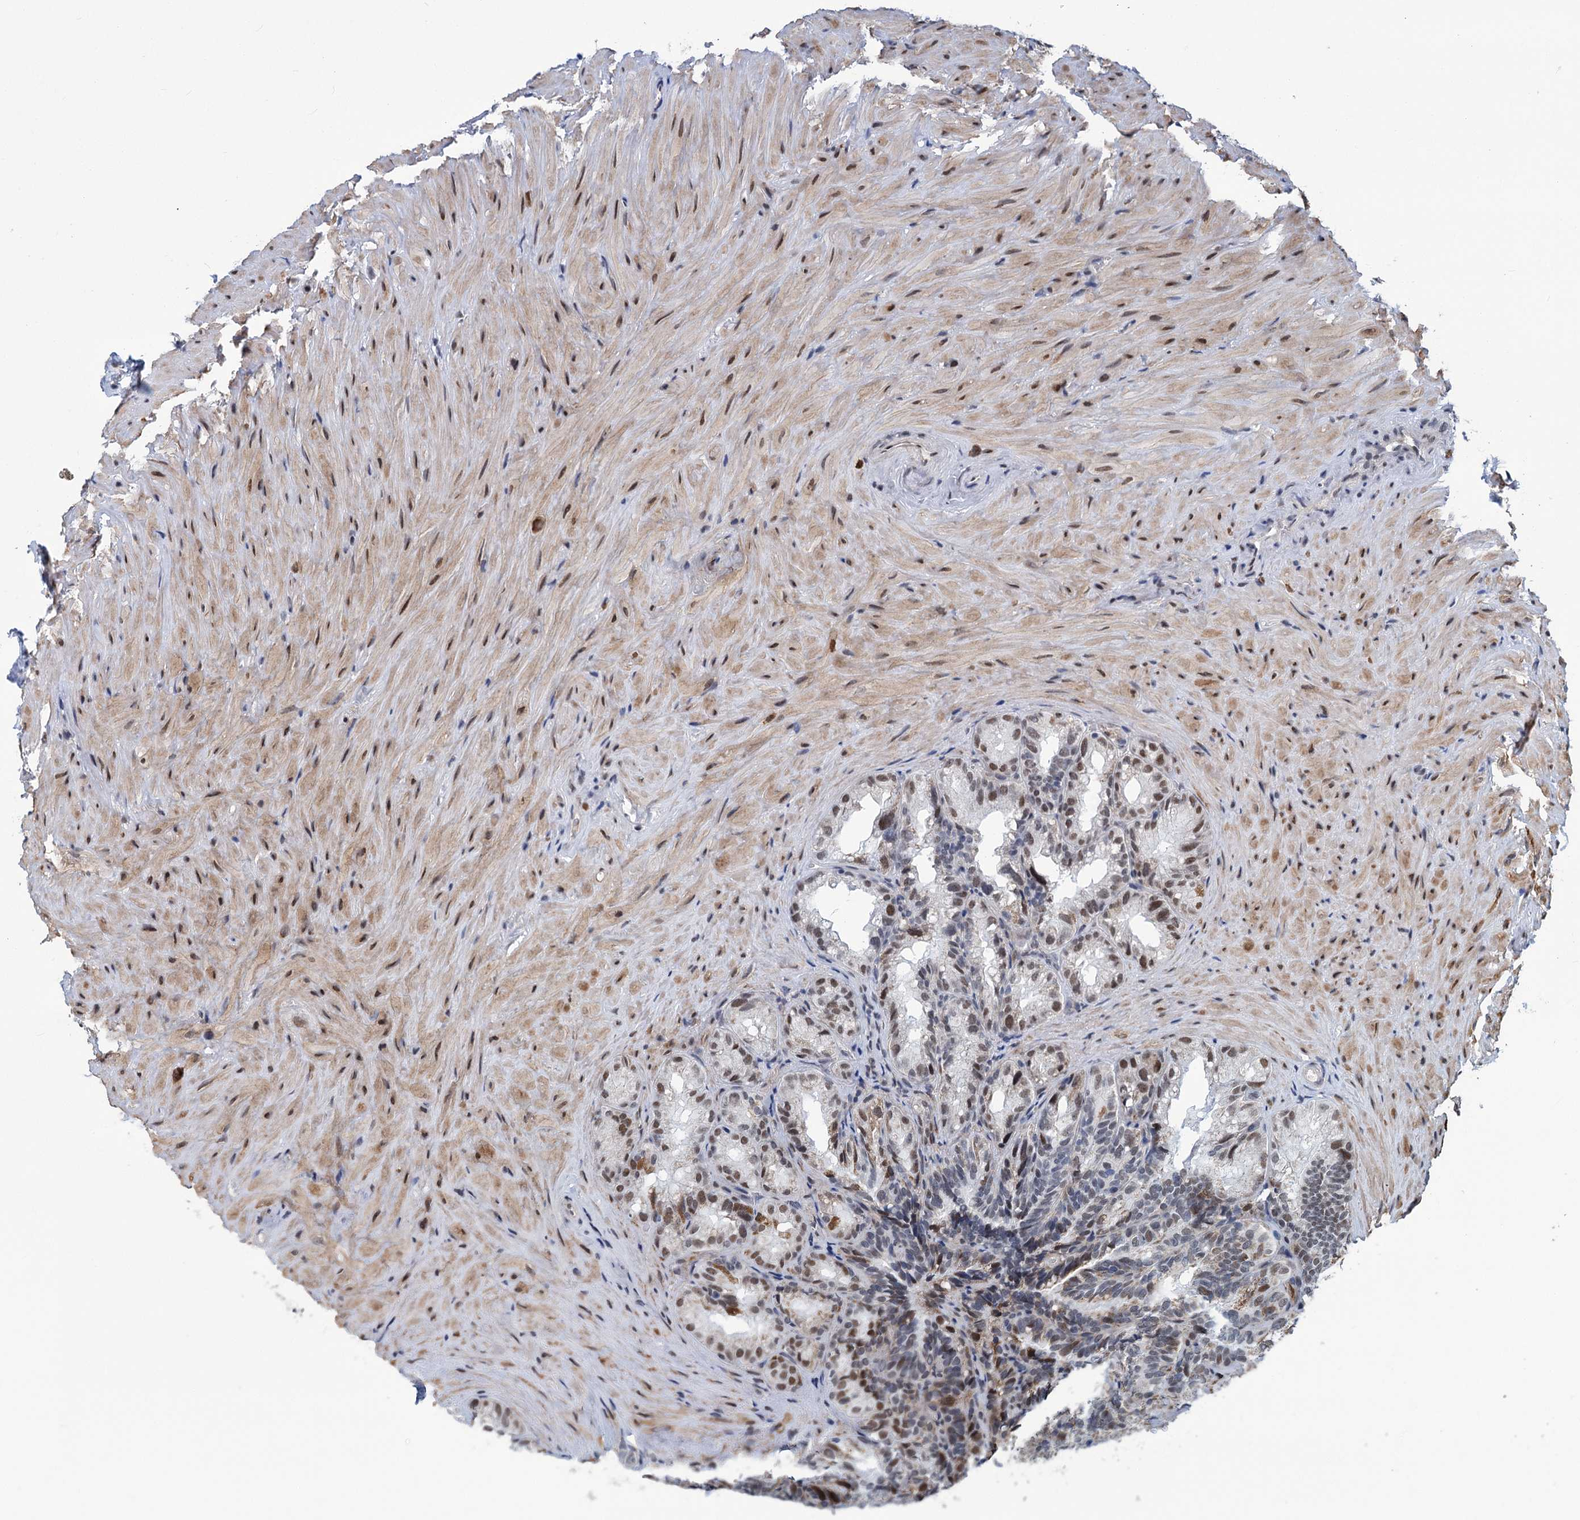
{"staining": {"intensity": "moderate", "quantity": ">75%", "location": "cytoplasmic/membranous,nuclear"}, "tissue": "seminal vesicle", "cell_type": "Glandular cells", "image_type": "normal", "snomed": [{"axis": "morphology", "description": "Normal tissue, NOS"}, {"axis": "topography", "description": "Seminal veicle"}], "caption": "Glandular cells exhibit medium levels of moderate cytoplasmic/membranous,nuclear staining in about >75% of cells in unremarkable human seminal vesicle.", "gene": "MORN3", "patient": {"sex": "male", "age": 60}}